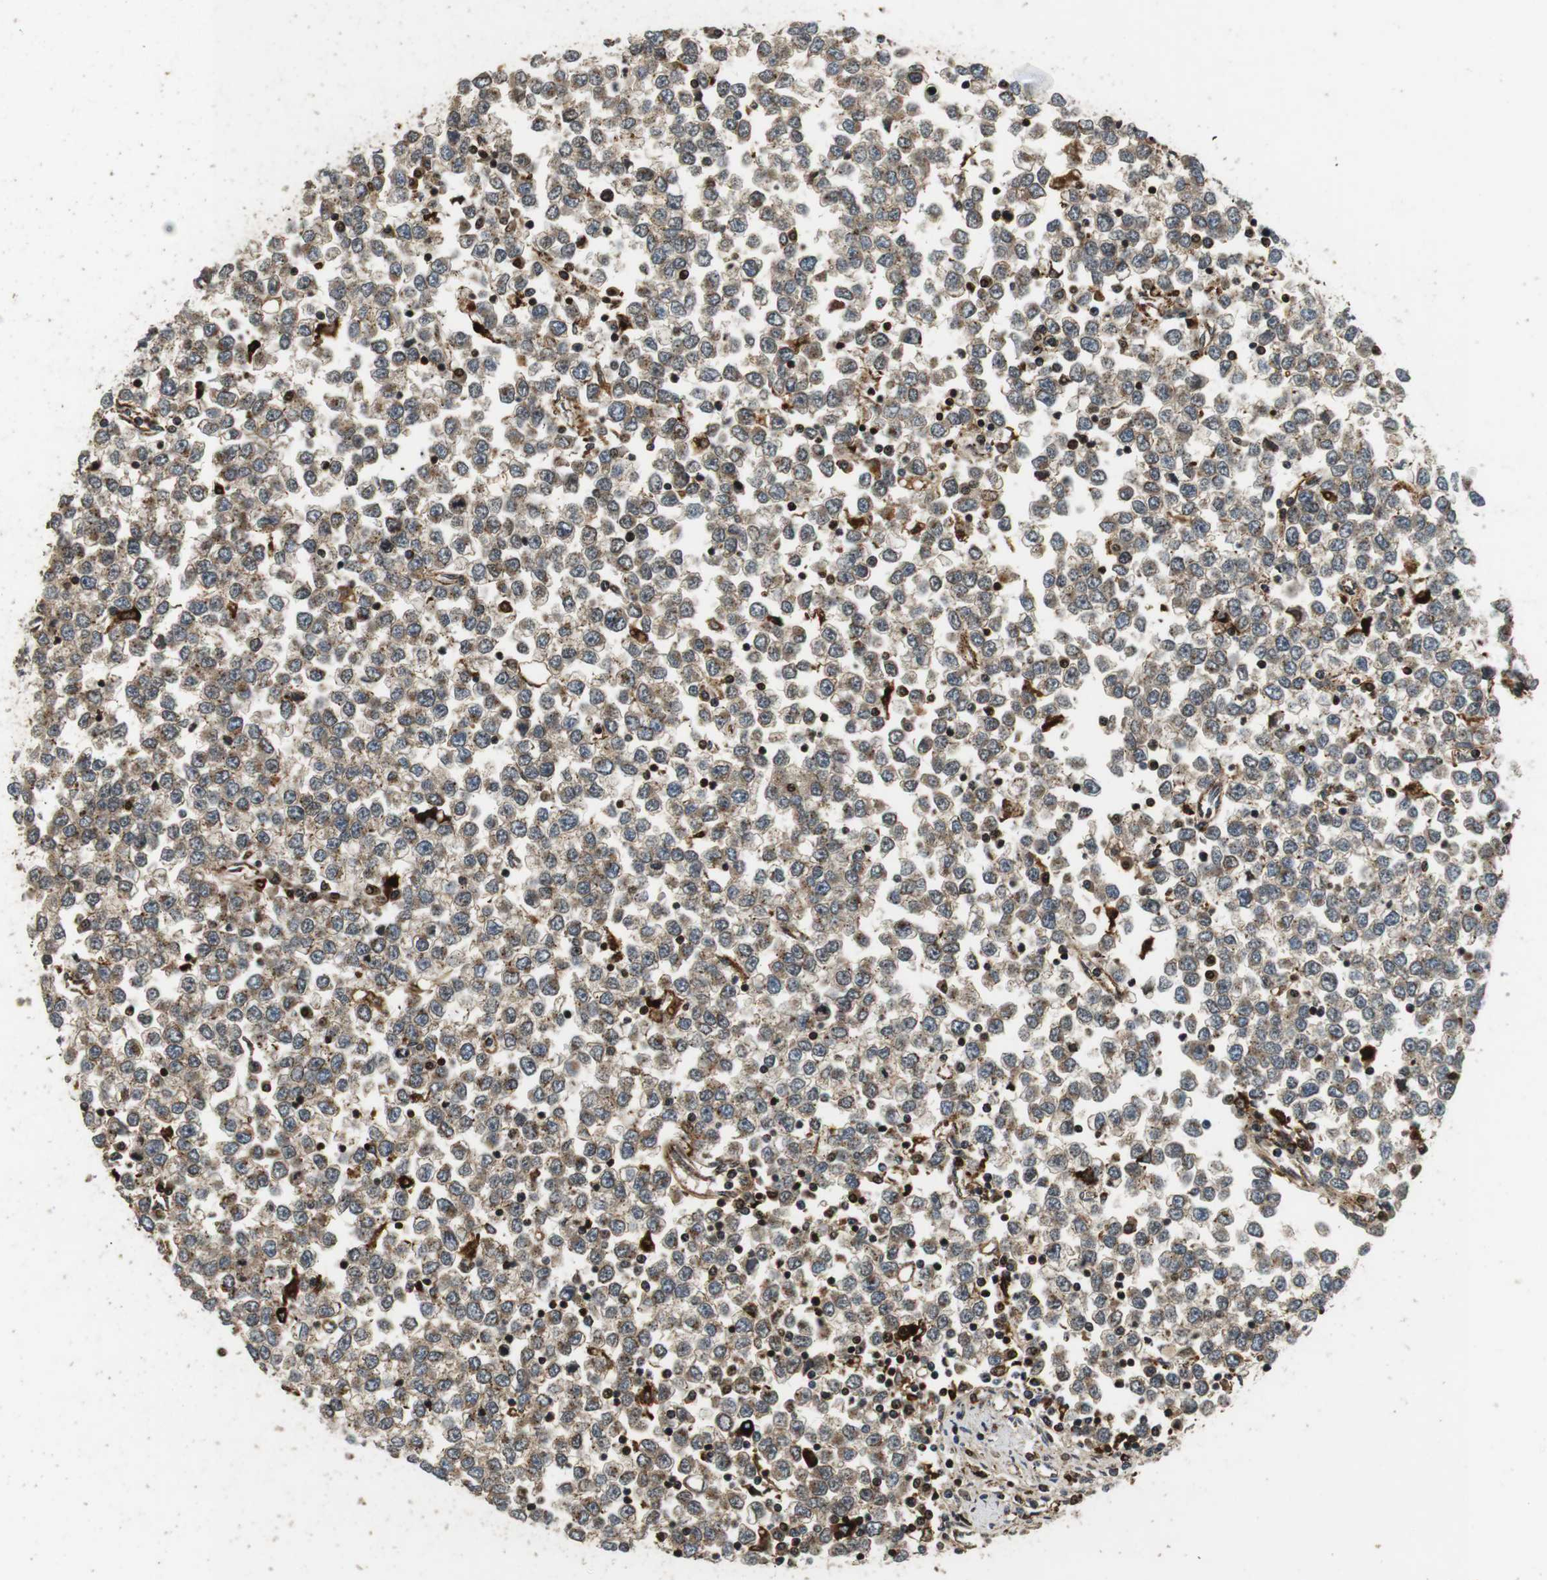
{"staining": {"intensity": "weak", "quantity": "25%-75%", "location": "cytoplasmic/membranous"}, "tissue": "testis cancer", "cell_type": "Tumor cells", "image_type": "cancer", "snomed": [{"axis": "morphology", "description": "Seminoma, NOS"}, {"axis": "topography", "description": "Testis"}], "caption": "Protein expression by immunohistochemistry (IHC) displays weak cytoplasmic/membranous positivity in approximately 25%-75% of tumor cells in testis cancer.", "gene": "TXNRD1", "patient": {"sex": "male", "age": 65}}